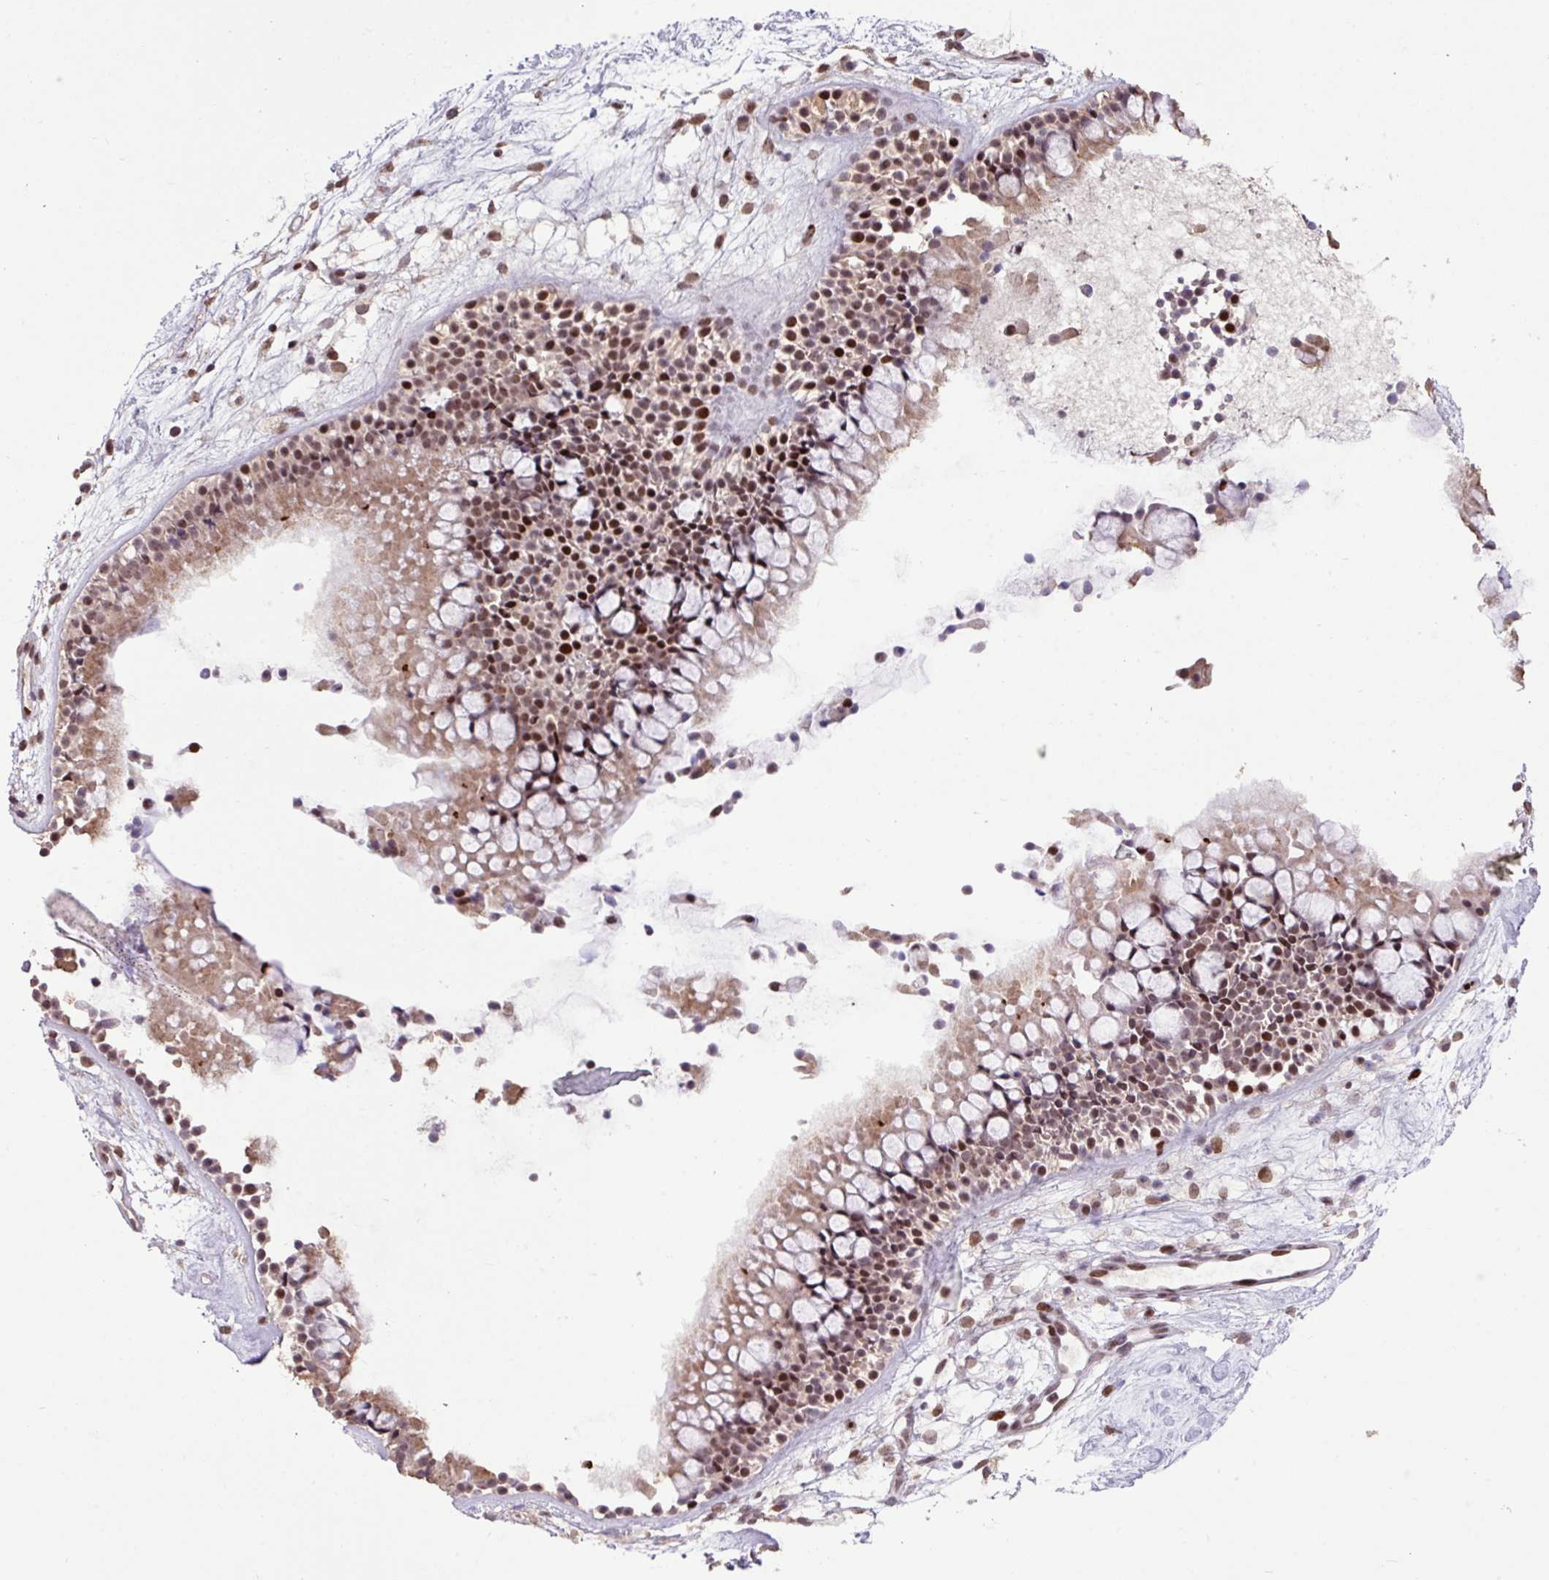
{"staining": {"intensity": "strong", "quantity": ">75%", "location": "cytoplasmic/membranous,nuclear"}, "tissue": "nasopharynx", "cell_type": "Respiratory epithelial cells", "image_type": "normal", "snomed": [{"axis": "morphology", "description": "Normal tissue, NOS"}, {"axis": "topography", "description": "Nasopharynx"}], "caption": "DAB (3,3'-diaminobenzidine) immunohistochemical staining of unremarkable nasopharynx displays strong cytoplasmic/membranous,nuclear protein staining in about >75% of respiratory epithelial cells.", "gene": "ZNF709", "patient": {"sex": "male", "age": 63}}